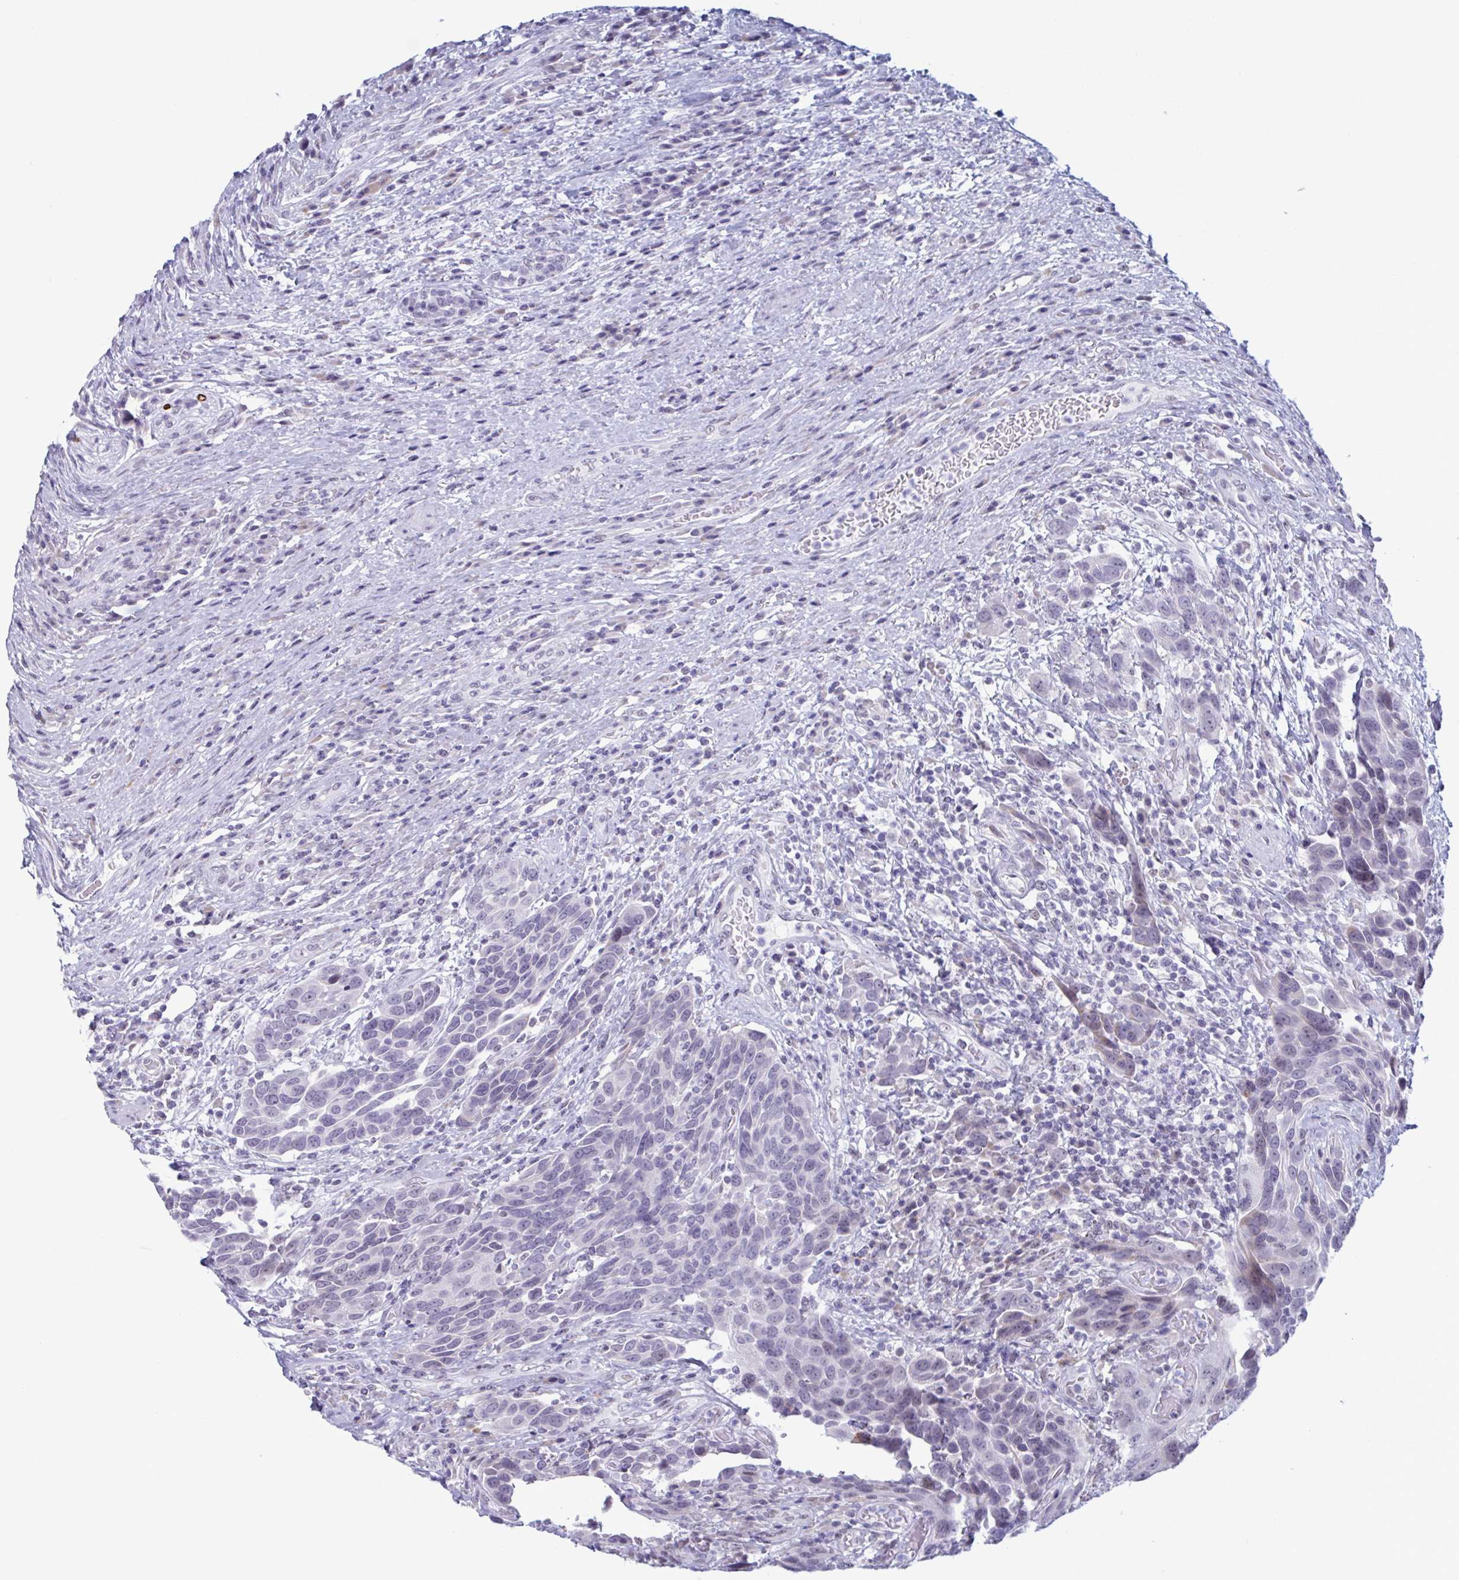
{"staining": {"intensity": "negative", "quantity": "none", "location": "none"}, "tissue": "urothelial cancer", "cell_type": "Tumor cells", "image_type": "cancer", "snomed": [{"axis": "morphology", "description": "Urothelial carcinoma, High grade"}, {"axis": "topography", "description": "Urinary bladder"}], "caption": "A histopathology image of human urothelial cancer is negative for staining in tumor cells. Brightfield microscopy of immunohistochemistry stained with DAB (brown) and hematoxylin (blue), captured at high magnification.", "gene": "MSMB", "patient": {"sex": "female", "age": 70}}